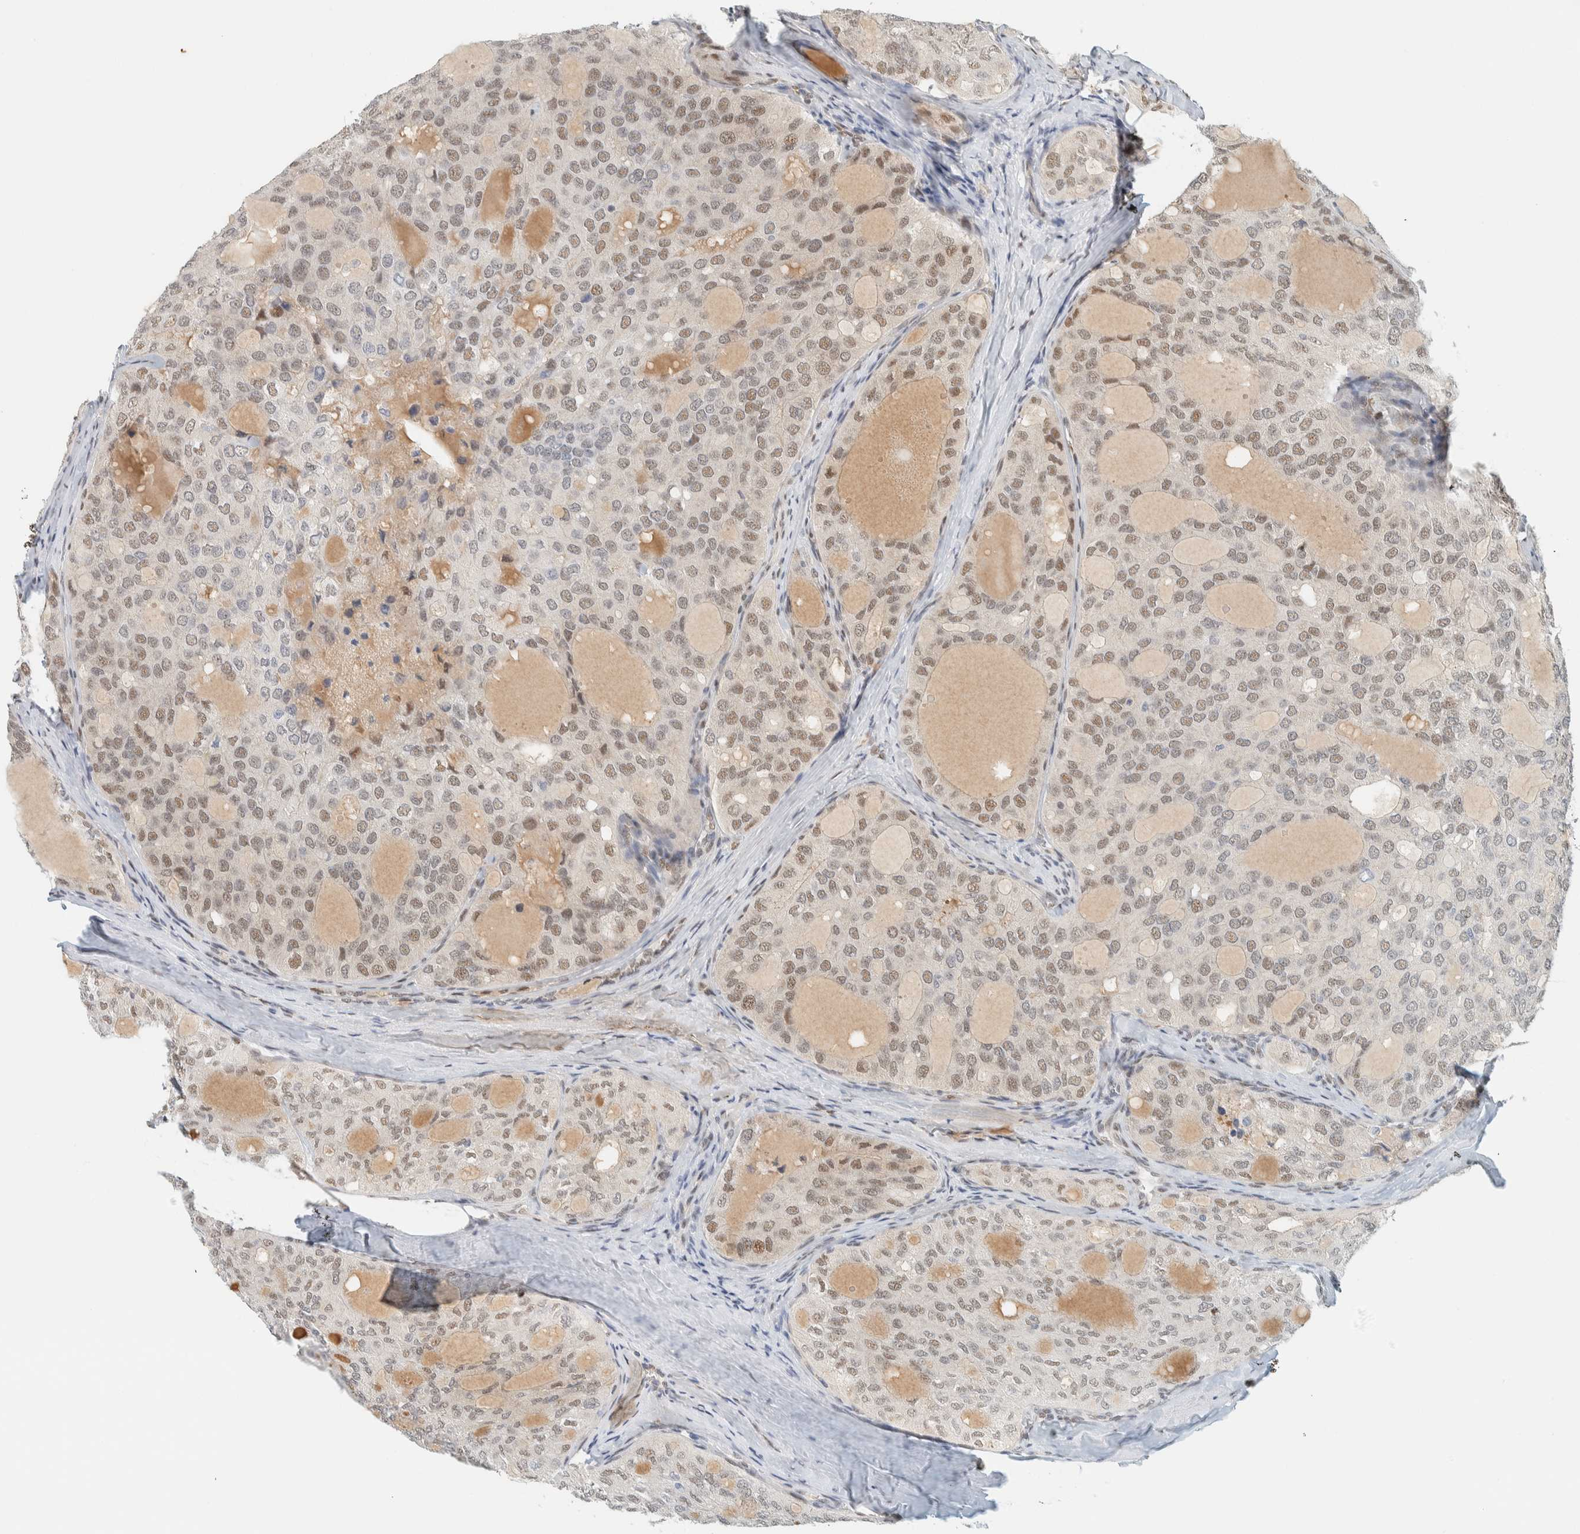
{"staining": {"intensity": "weak", "quantity": "25%-75%", "location": "nuclear"}, "tissue": "thyroid cancer", "cell_type": "Tumor cells", "image_type": "cancer", "snomed": [{"axis": "morphology", "description": "Follicular adenoma carcinoma, NOS"}, {"axis": "topography", "description": "Thyroid gland"}], "caption": "Immunohistochemistry (IHC) histopathology image of neoplastic tissue: thyroid cancer (follicular adenoma carcinoma) stained using immunohistochemistry (IHC) exhibits low levels of weak protein expression localized specifically in the nuclear of tumor cells, appearing as a nuclear brown color.", "gene": "ZNF683", "patient": {"sex": "male", "age": 75}}